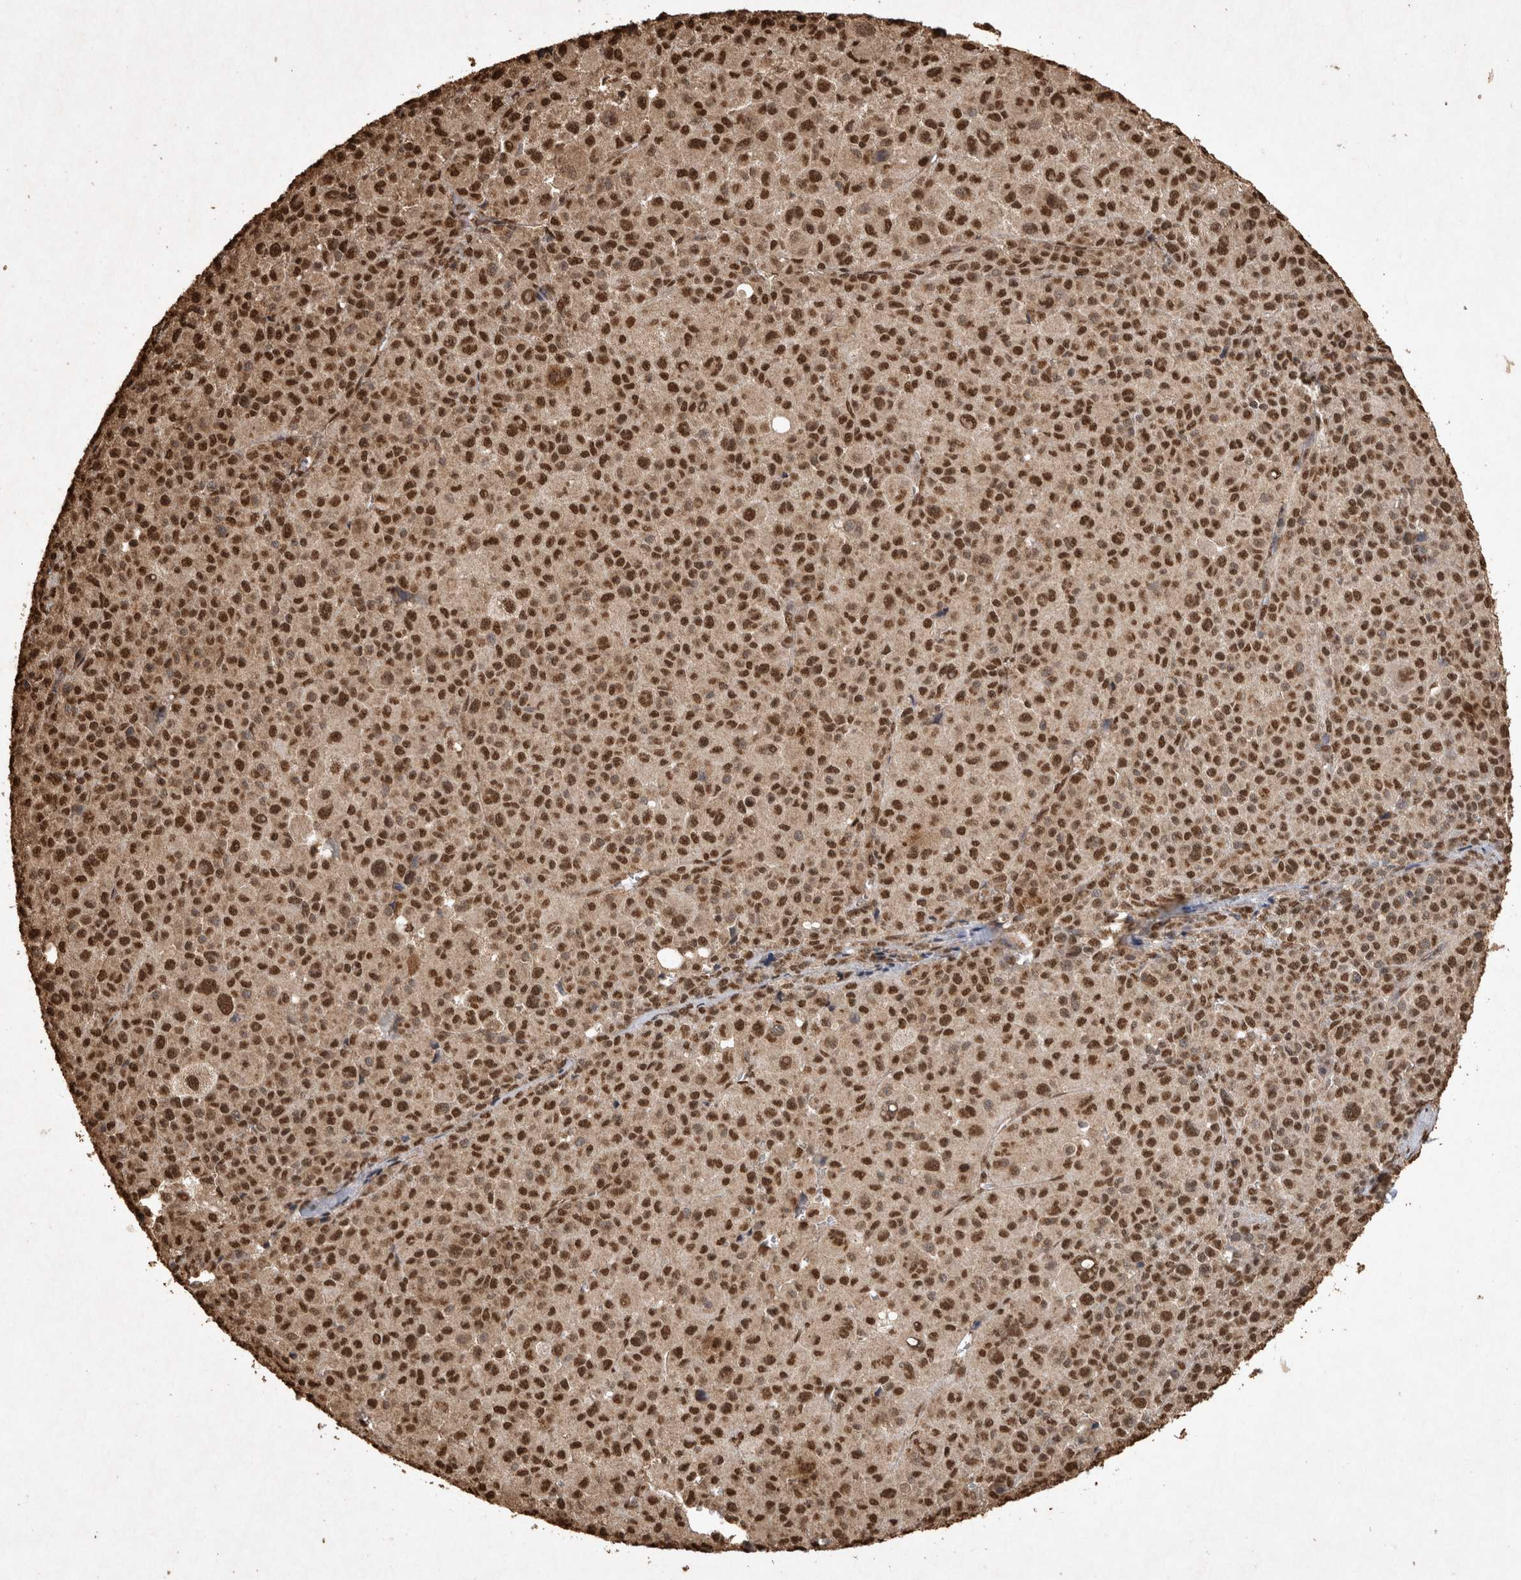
{"staining": {"intensity": "strong", "quantity": ">75%", "location": "nuclear"}, "tissue": "melanoma", "cell_type": "Tumor cells", "image_type": "cancer", "snomed": [{"axis": "morphology", "description": "Malignant melanoma, Metastatic site"}, {"axis": "topography", "description": "Skin"}], "caption": "Human malignant melanoma (metastatic site) stained with a brown dye demonstrates strong nuclear positive expression in about >75% of tumor cells.", "gene": "OAS2", "patient": {"sex": "female", "age": 74}}